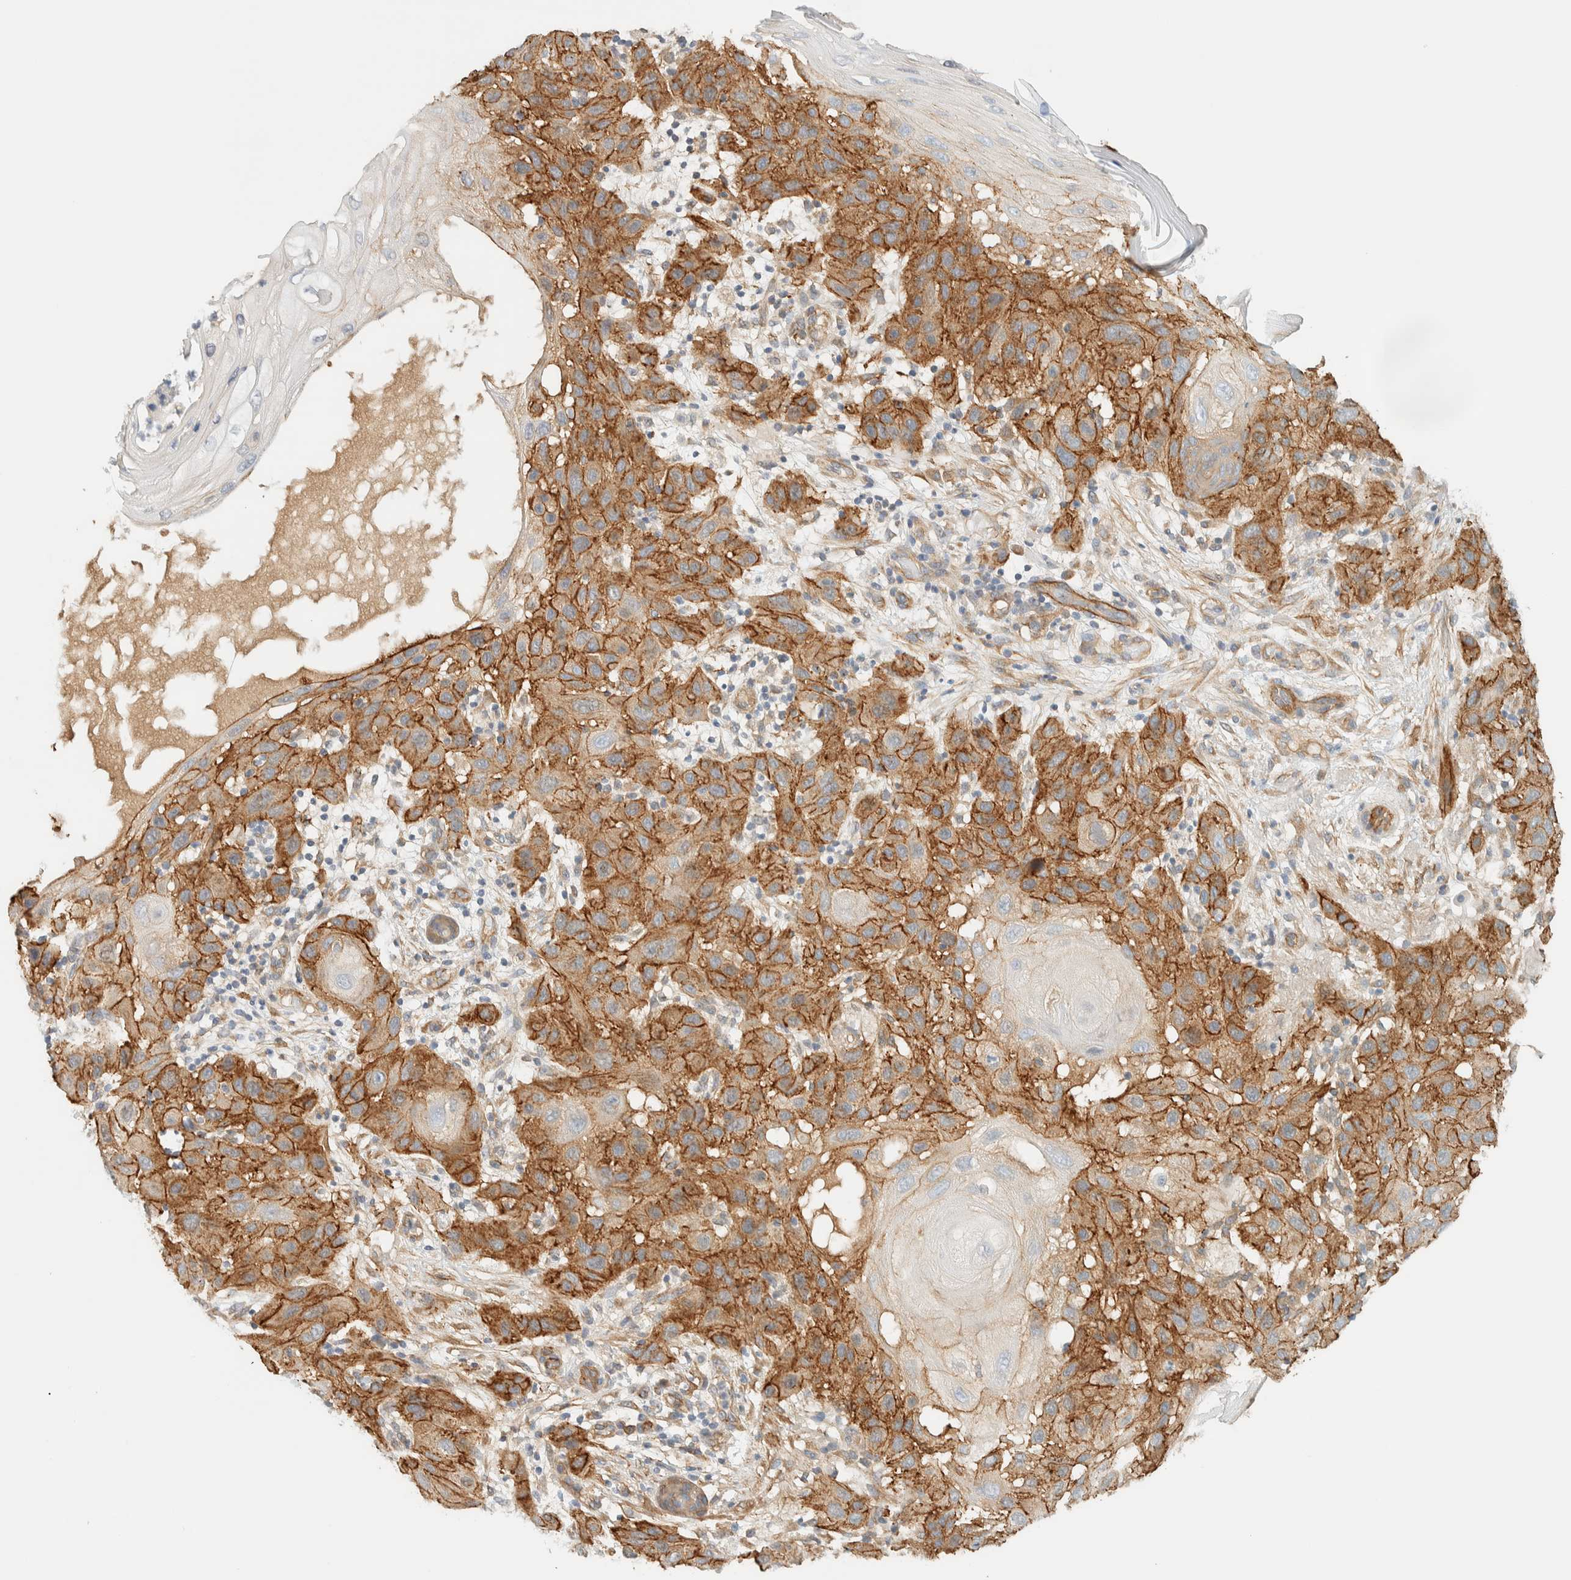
{"staining": {"intensity": "moderate", "quantity": ">75%", "location": "cytoplasmic/membranous"}, "tissue": "skin cancer", "cell_type": "Tumor cells", "image_type": "cancer", "snomed": [{"axis": "morphology", "description": "Squamous cell carcinoma, NOS"}, {"axis": "topography", "description": "Skin"}], "caption": "Immunohistochemical staining of human skin cancer shows medium levels of moderate cytoplasmic/membranous protein positivity in about >75% of tumor cells.", "gene": "LIMA1", "patient": {"sex": "female", "age": 96}}